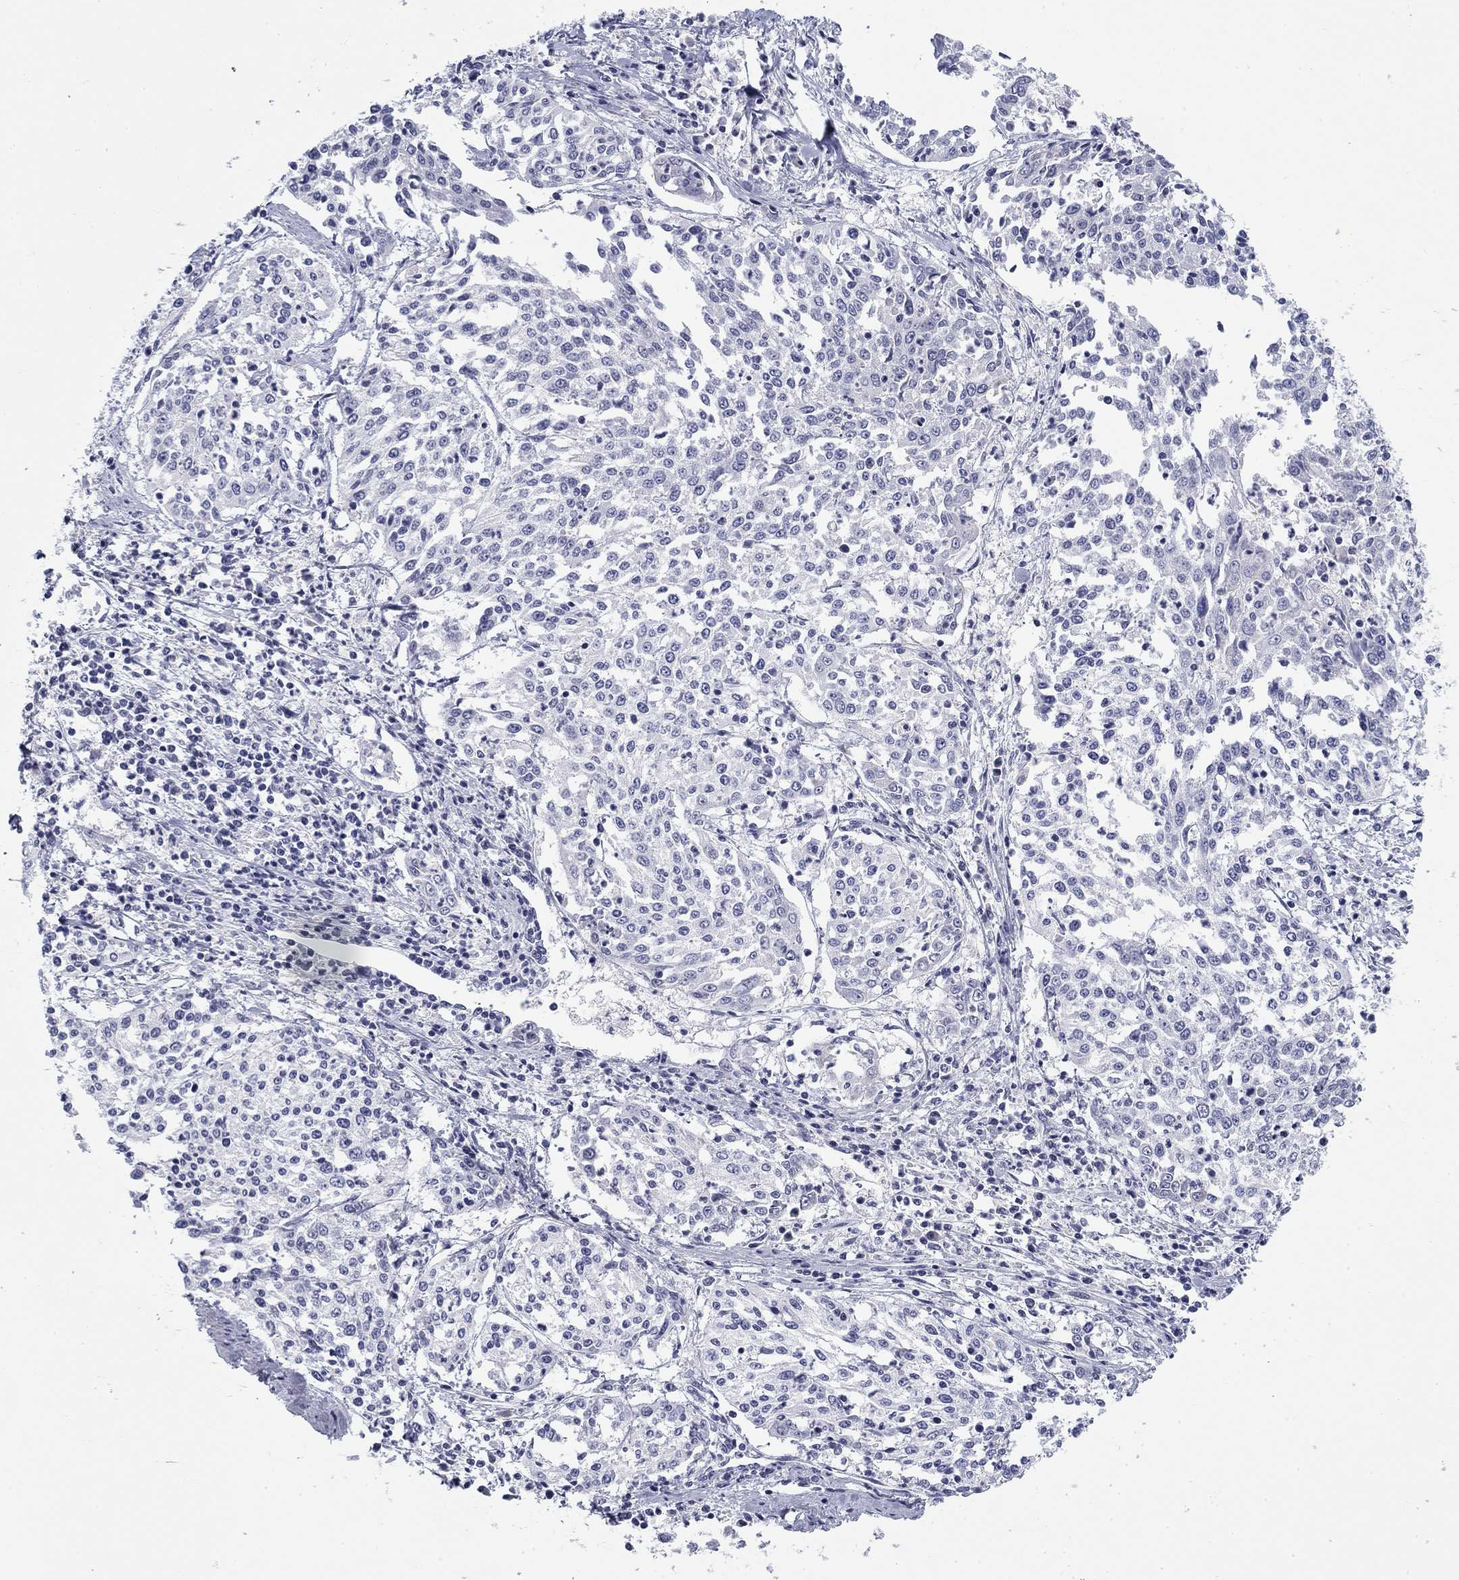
{"staining": {"intensity": "negative", "quantity": "none", "location": "none"}, "tissue": "cervical cancer", "cell_type": "Tumor cells", "image_type": "cancer", "snomed": [{"axis": "morphology", "description": "Squamous cell carcinoma, NOS"}, {"axis": "topography", "description": "Cervix"}], "caption": "IHC image of cervical cancer stained for a protein (brown), which reveals no positivity in tumor cells.", "gene": "PRPH", "patient": {"sex": "female", "age": 41}}